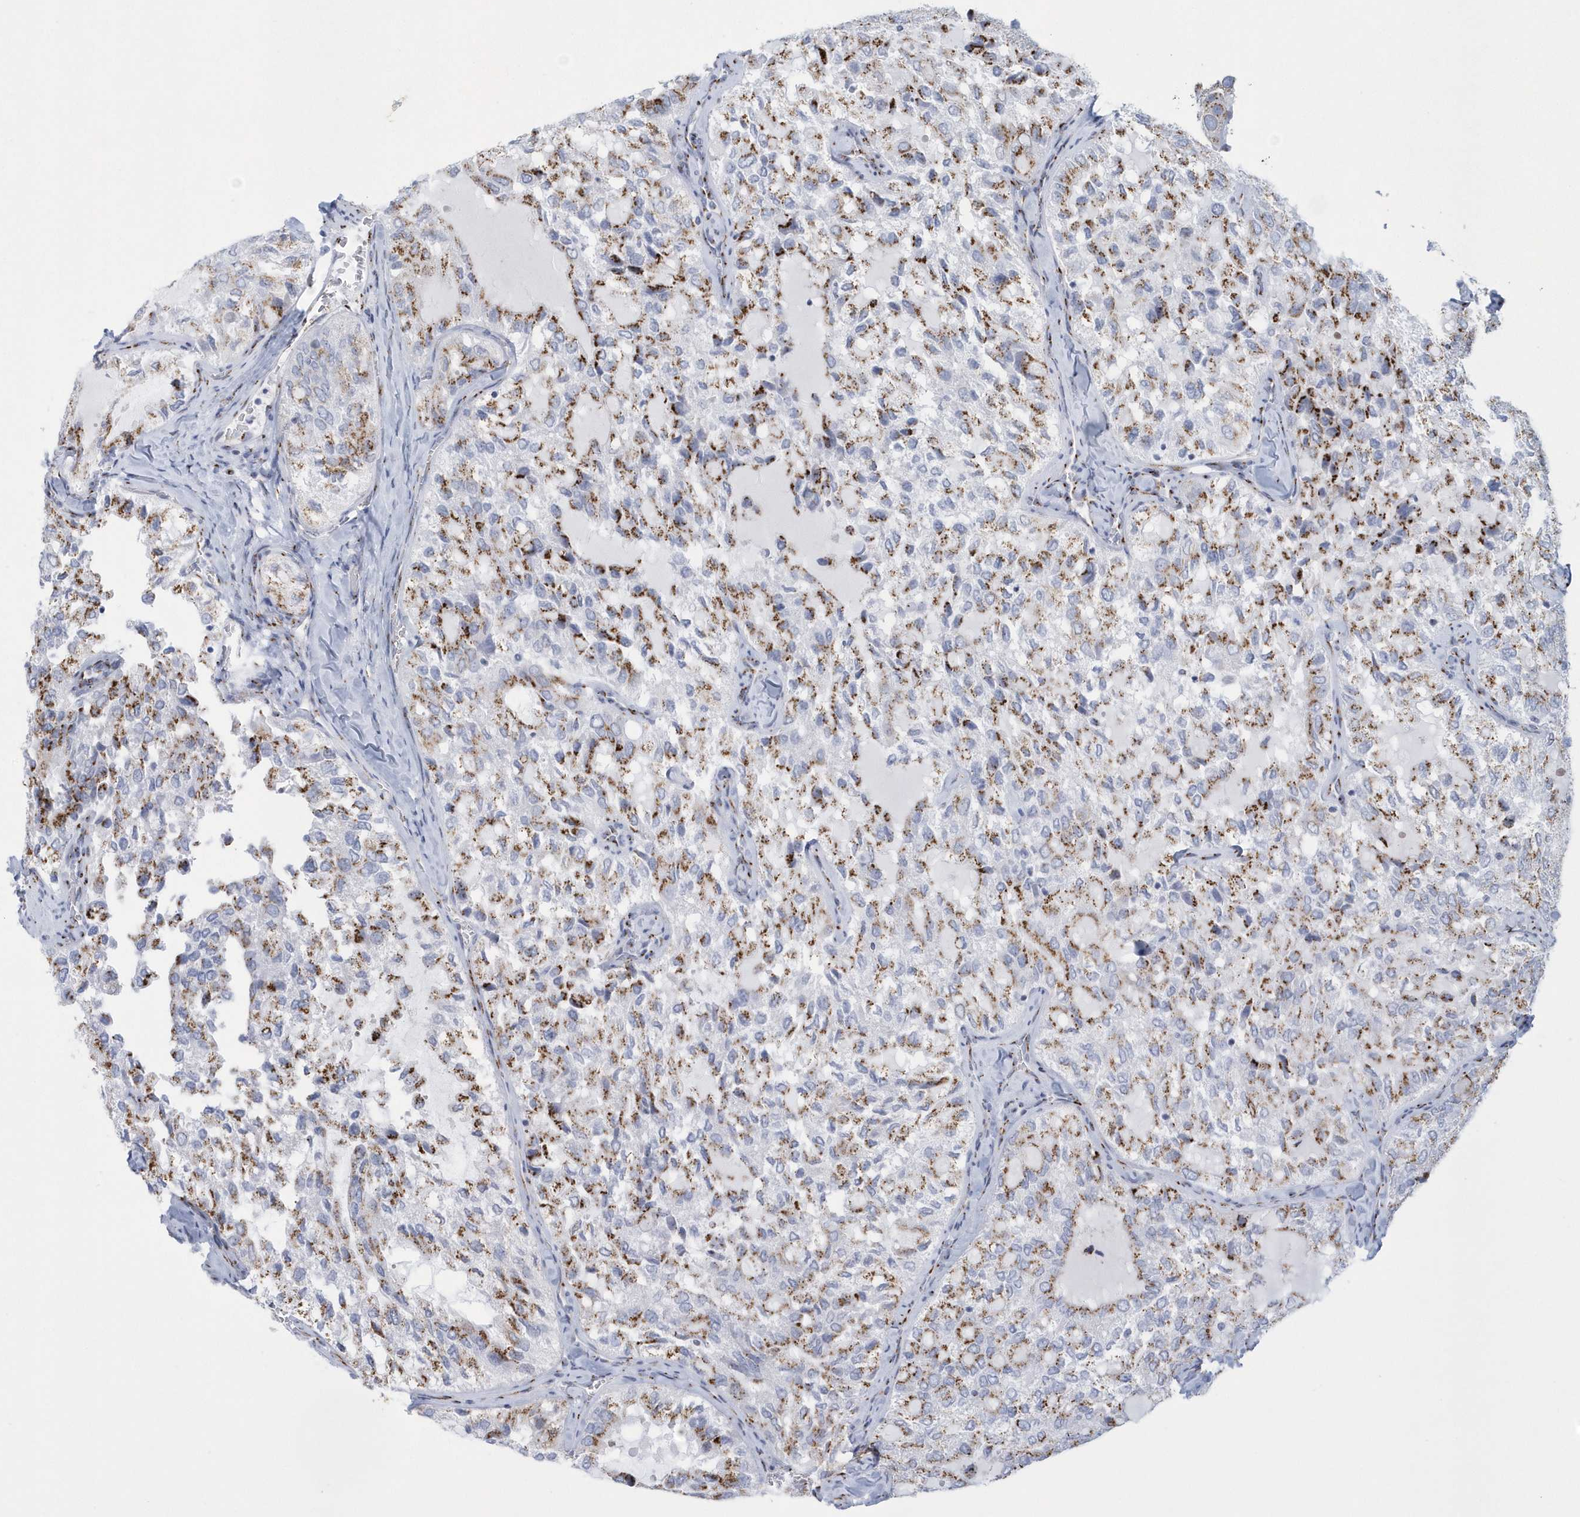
{"staining": {"intensity": "moderate", "quantity": "25%-75%", "location": "cytoplasmic/membranous"}, "tissue": "thyroid cancer", "cell_type": "Tumor cells", "image_type": "cancer", "snomed": [{"axis": "morphology", "description": "Follicular adenoma carcinoma, NOS"}, {"axis": "topography", "description": "Thyroid gland"}], "caption": "Protein expression analysis of thyroid cancer (follicular adenoma carcinoma) demonstrates moderate cytoplasmic/membranous staining in approximately 25%-75% of tumor cells. (IHC, brightfield microscopy, high magnification).", "gene": "SLX9", "patient": {"sex": "male", "age": 75}}